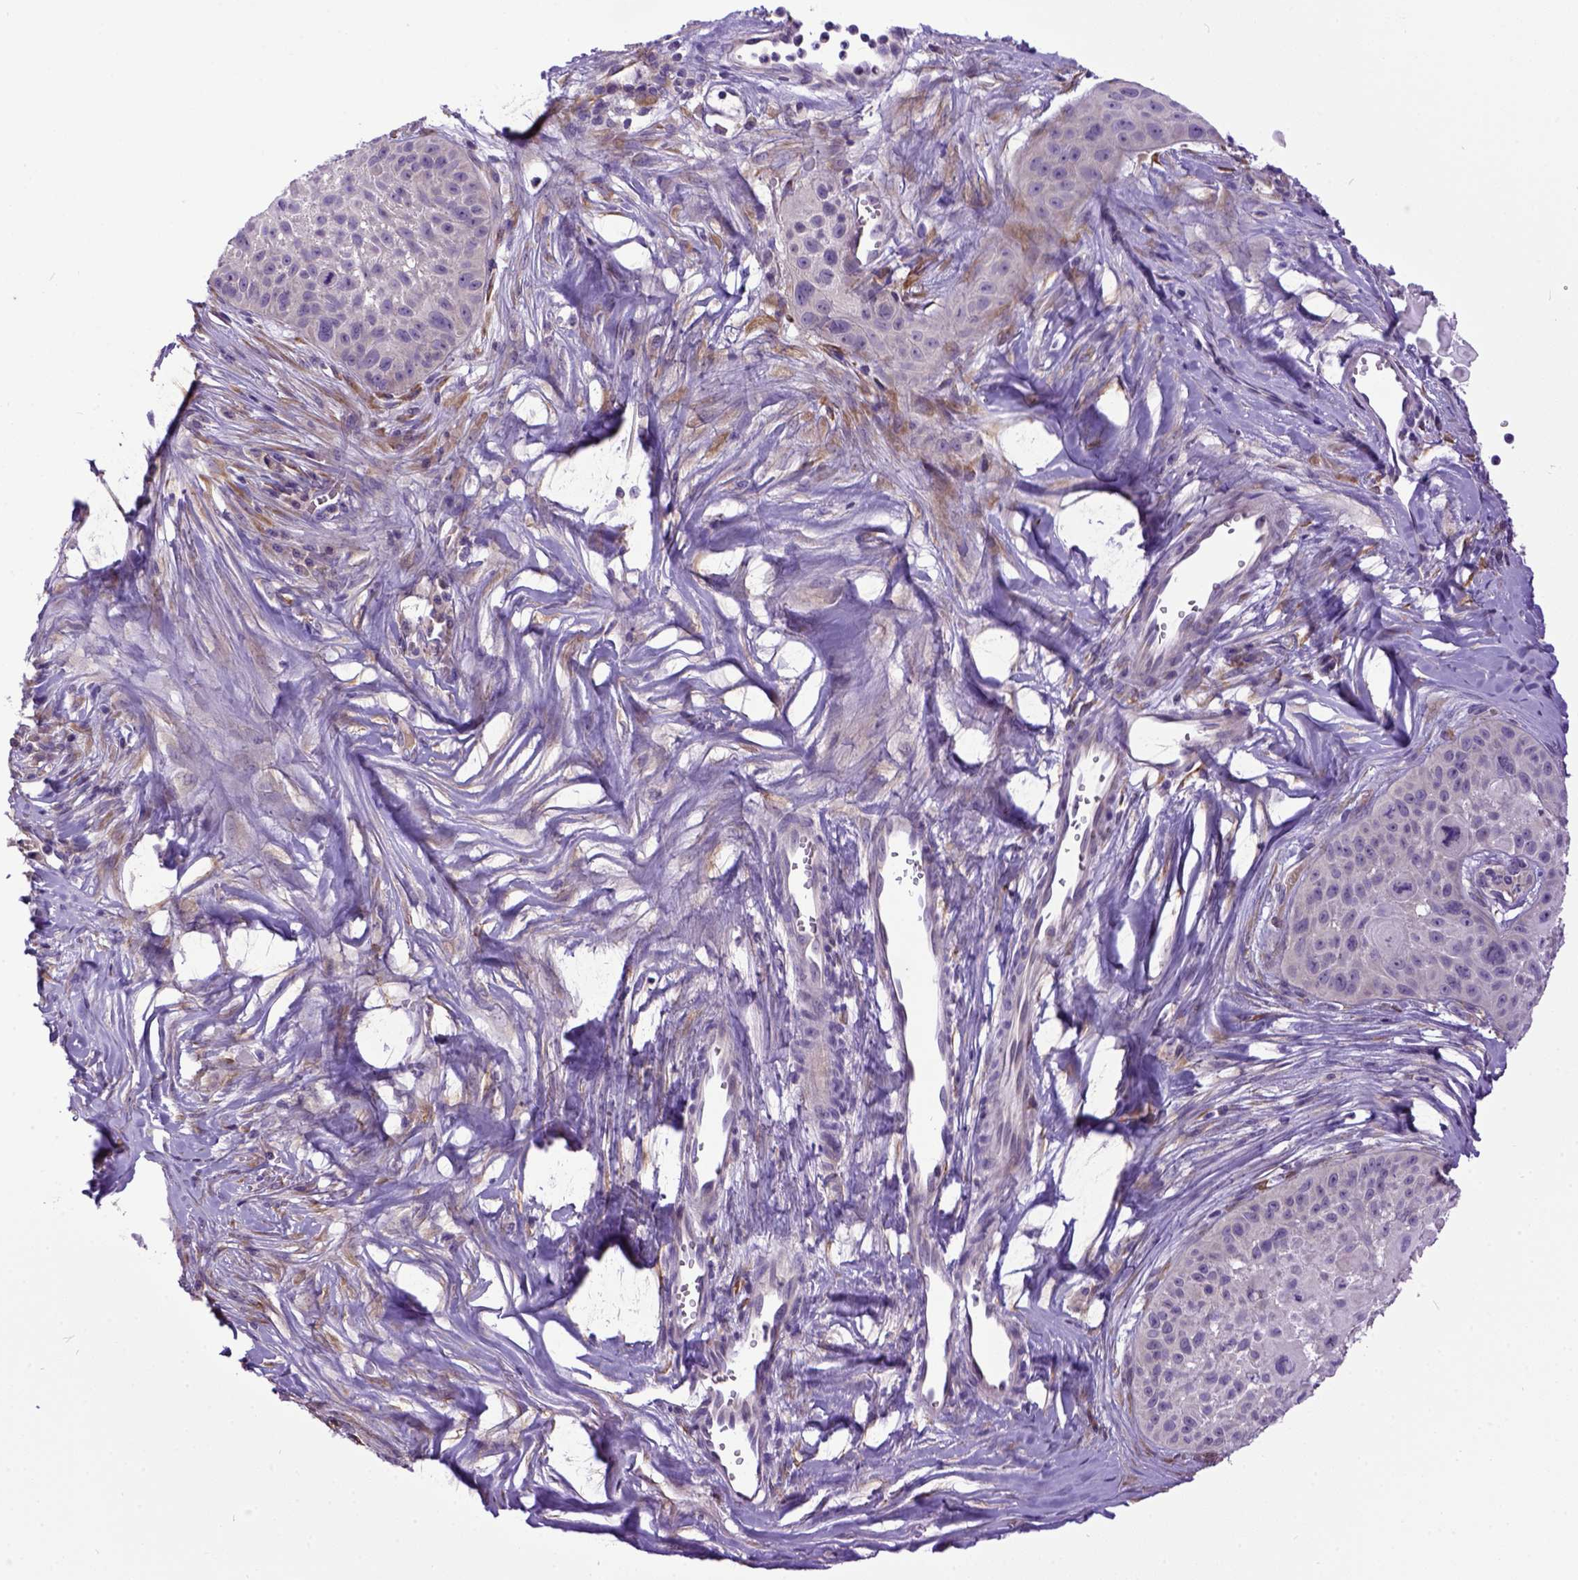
{"staining": {"intensity": "negative", "quantity": "none", "location": "none"}, "tissue": "skin cancer", "cell_type": "Tumor cells", "image_type": "cancer", "snomed": [{"axis": "morphology", "description": "Squamous cell carcinoma, NOS"}, {"axis": "topography", "description": "Skin"}, {"axis": "topography", "description": "Anal"}], "caption": "The histopathology image demonstrates no staining of tumor cells in squamous cell carcinoma (skin).", "gene": "NEK5", "patient": {"sex": "female", "age": 75}}